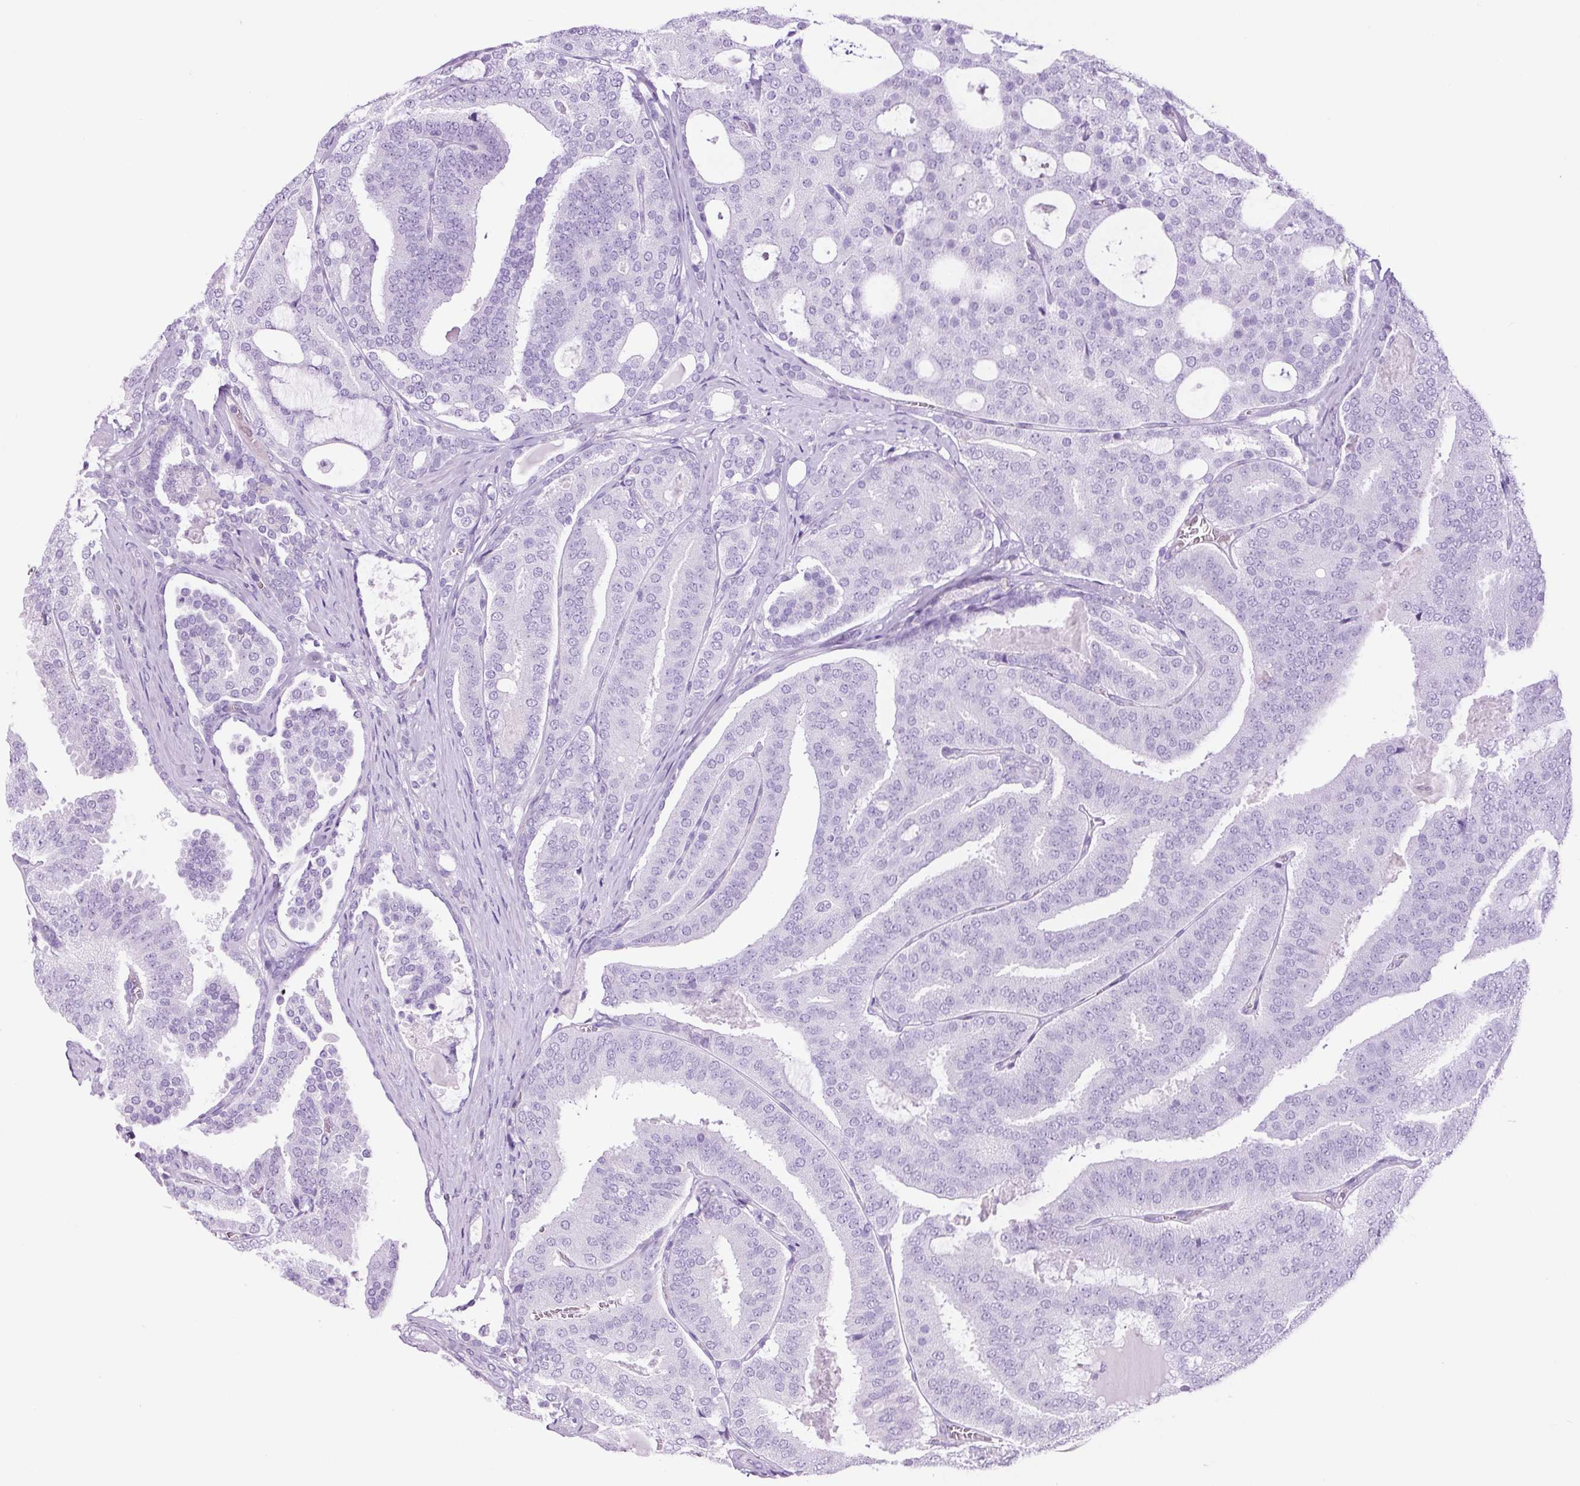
{"staining": {"intensity": "negative", "quantity": "none", "location": "none"}, "tissue": "prostate cancer", "cell_type": "Tumor cells", "image_type": "cancer", "snomed": [{"axis": "morphology", "description": "Adenocarcinoma, High grade"}, {"axis": "topography", "description": "Prostate"}], "caption": "Human adenocarcinoma (high-grade) (prostate) stained for a protein using IHC exhibits no staining in tumor cells.", "gene": "ADSS1", "patient": {"sex": "male", "age": 65}}